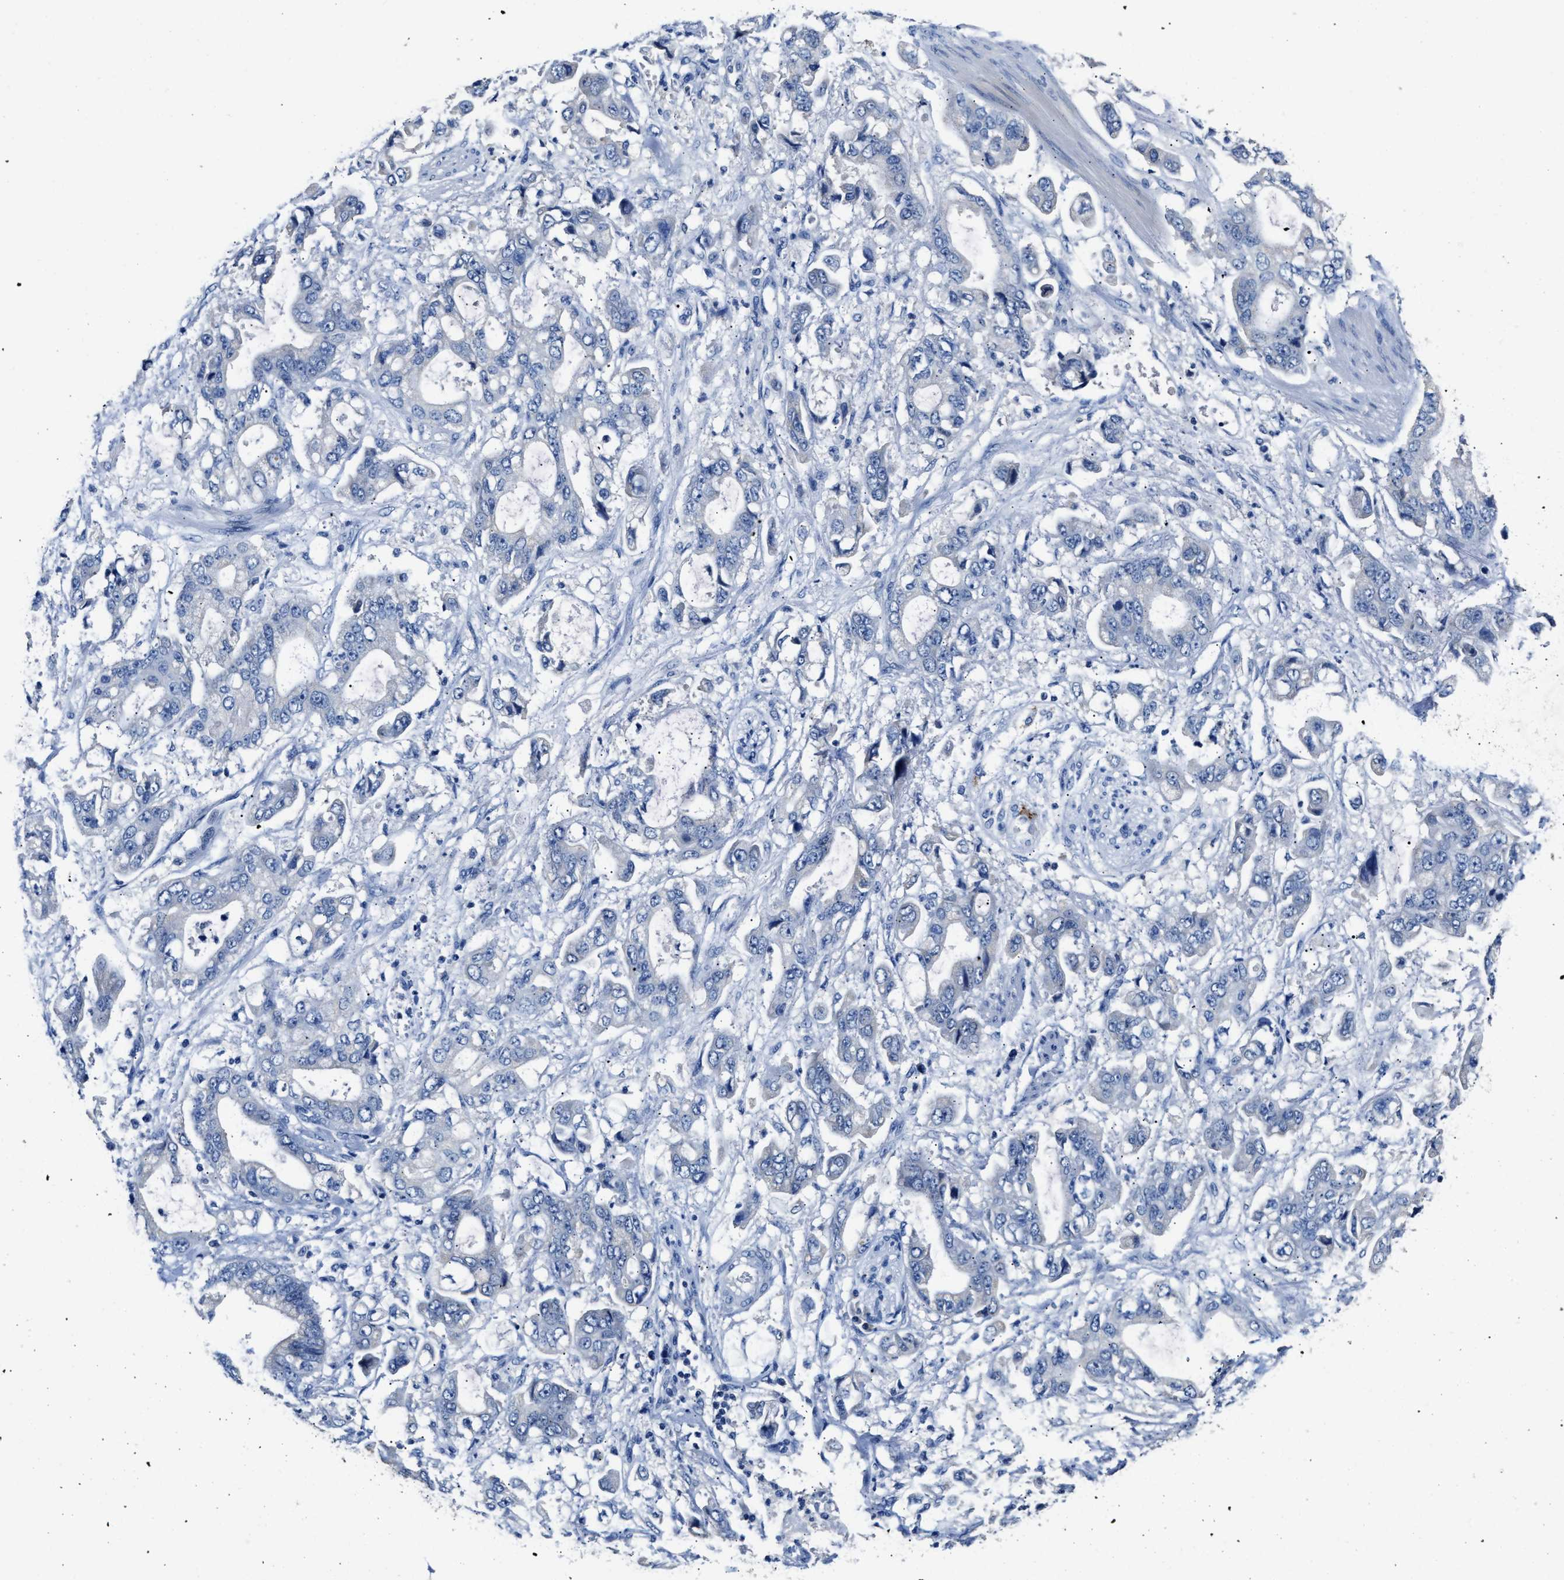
{"staining": {"intensity": "negative", "quantity": "none", "location": "none"}, "tissue": "stomach cancer", "cell_type": "Tumor cells", "image_type": "cancer", "snomed": [{"axis": "morphology", "description": "Normal tissue, NOS"}, {"axis": "morphology", "description": "Adenocarcinoma, NOS"}, {"axis": "topography", "description": "Stomach"}], "caption": "A micrograph of stomach cancer stained for a protein displays no brown staining in tumor cells.", "gene": "SLCO2B1", "patient": {"sex": "male", "age": 62}}